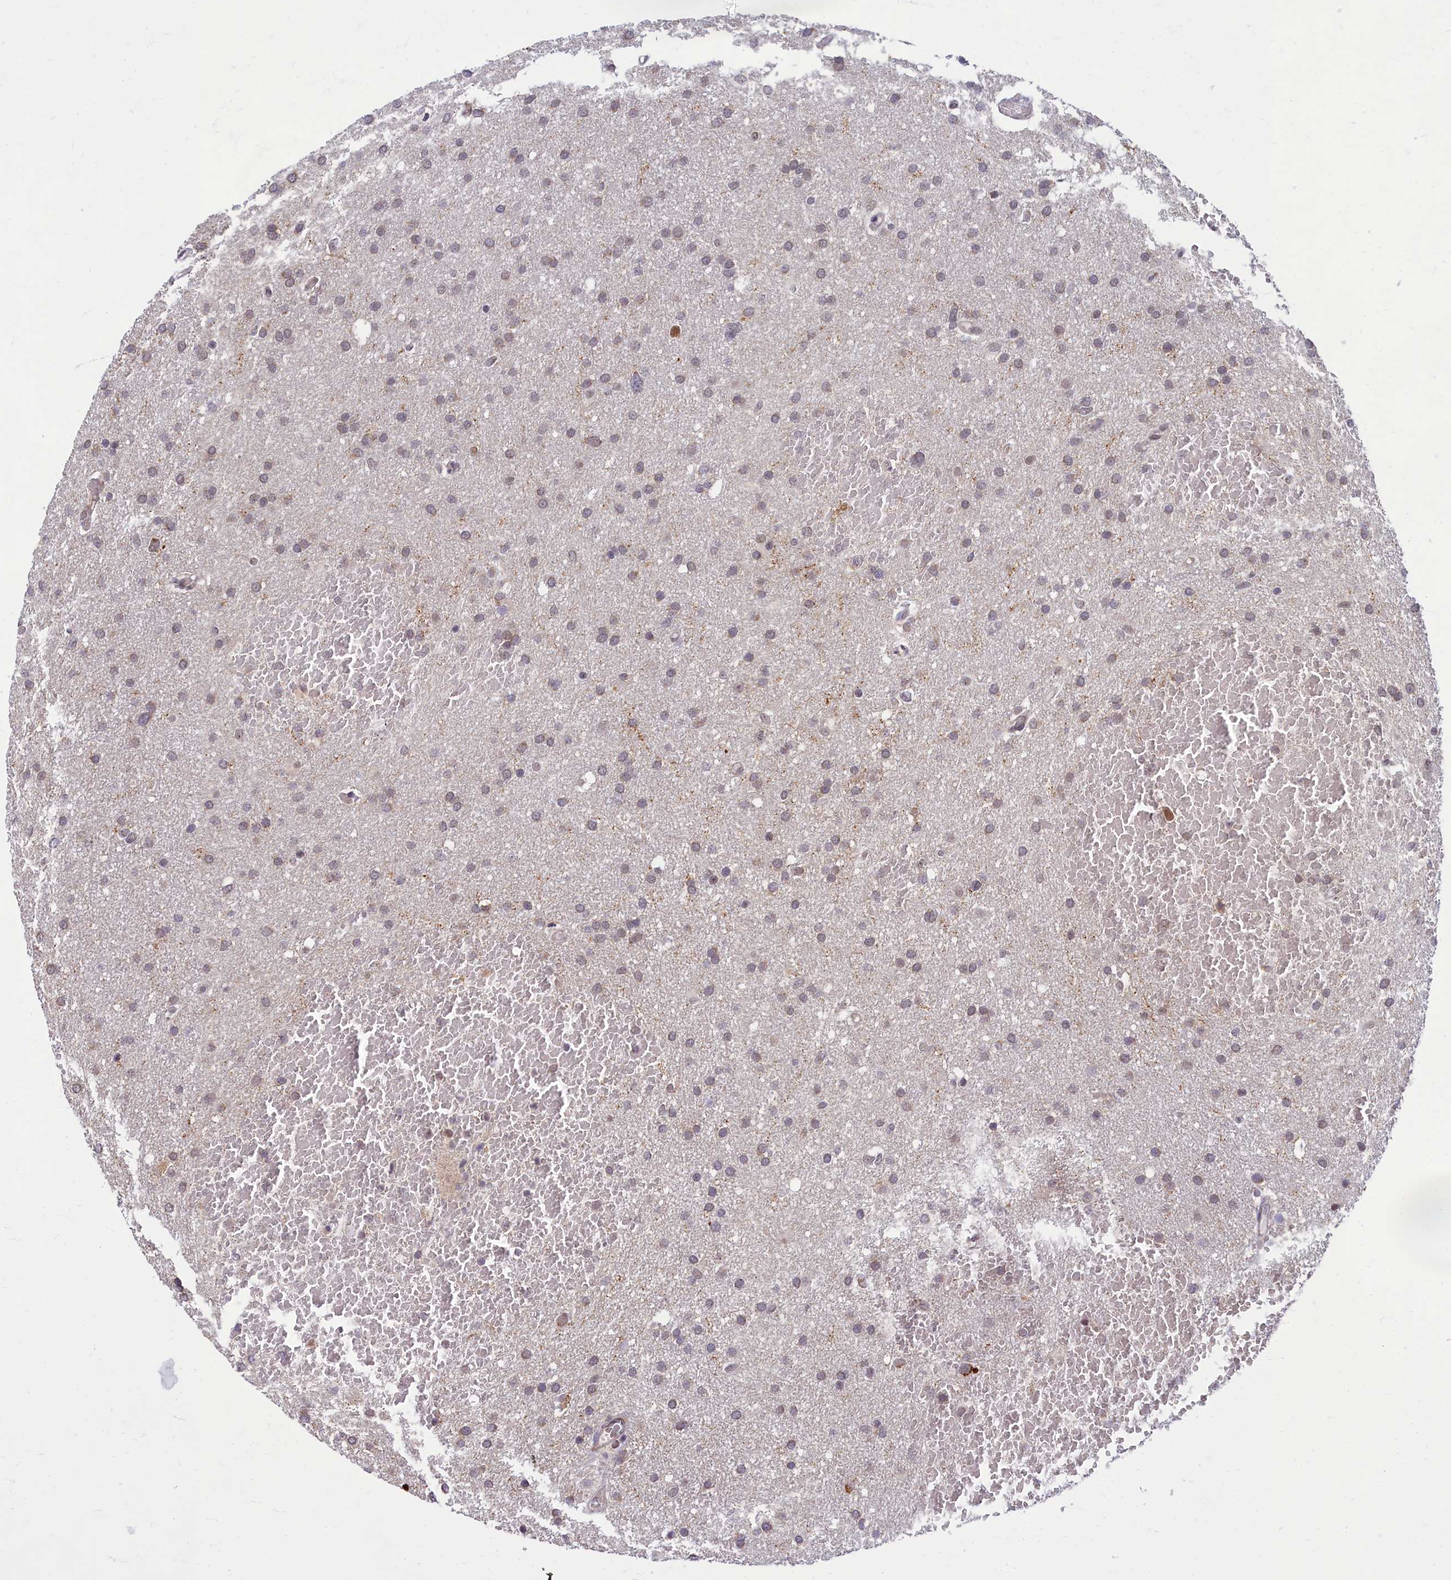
{"staining": {"intensity": "weak", "quantity": "25%-75%", "location": "nuclear"}, "tissue": "glioma", "cell_type": "Tumor cells", "image_type": "cancer", "snomed": [{"axis": "morphology", "description": "Glioma, malignant, High grade"}, {"axis": "topography", "description": "Cerebral cortex"}], "caption": "Tumor cells display low levels of weak nuclear positivity in about 25%-75% of cells in human glioma. The staining was performed using DAB to visualize the protein expression in brown, while the nuclei were stained in blue with hematoxylin (Magnification: 20x).", "gene": "EARS2", "patient": {"sex": "female", "age": 36}}